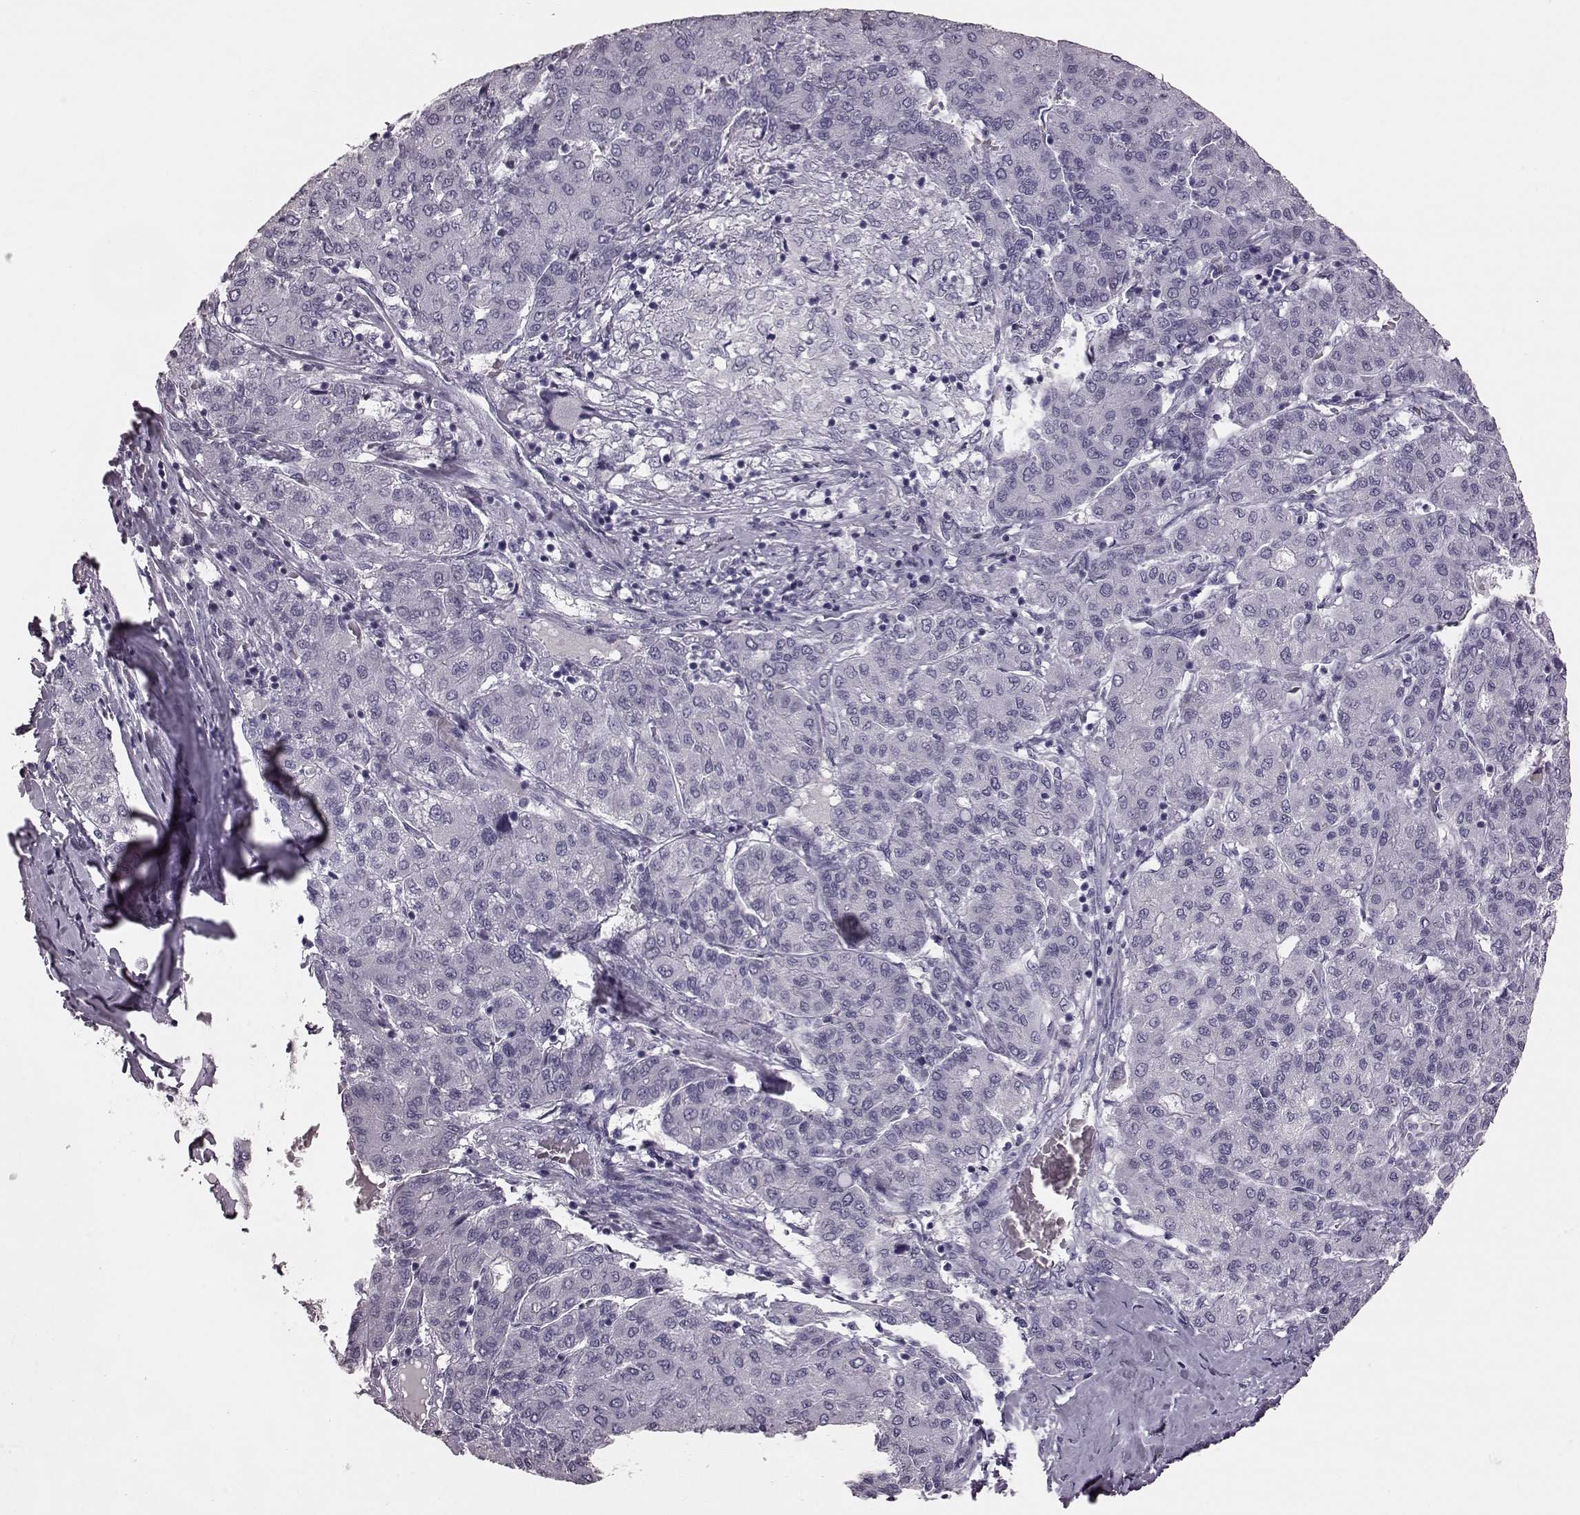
{"staining": {"intensity": "negative", "quantity": "none", "location": "none"}, "tissue": "liver cancer", "cell_type": "Tumor cells", "image_type": "cancer", "snomed": [{"axis": "morphology", "description": "Carcinoma, Hepatocellular, NOS"}, {"axis": "topography", "description": "Liver"}], "caption": "An image of human hepatocellular carcinoma (liver) is negative for staining in tumor cells. The staining was performed using DAB (3,3'-diaminobenzidine) to visualize the protein expression in brown, while the nuclei were stained in blue with hematoxylin (Magnification: 20x).", "gene": "TCHHL1", "patient": {"sex": "male", "age": 65}}